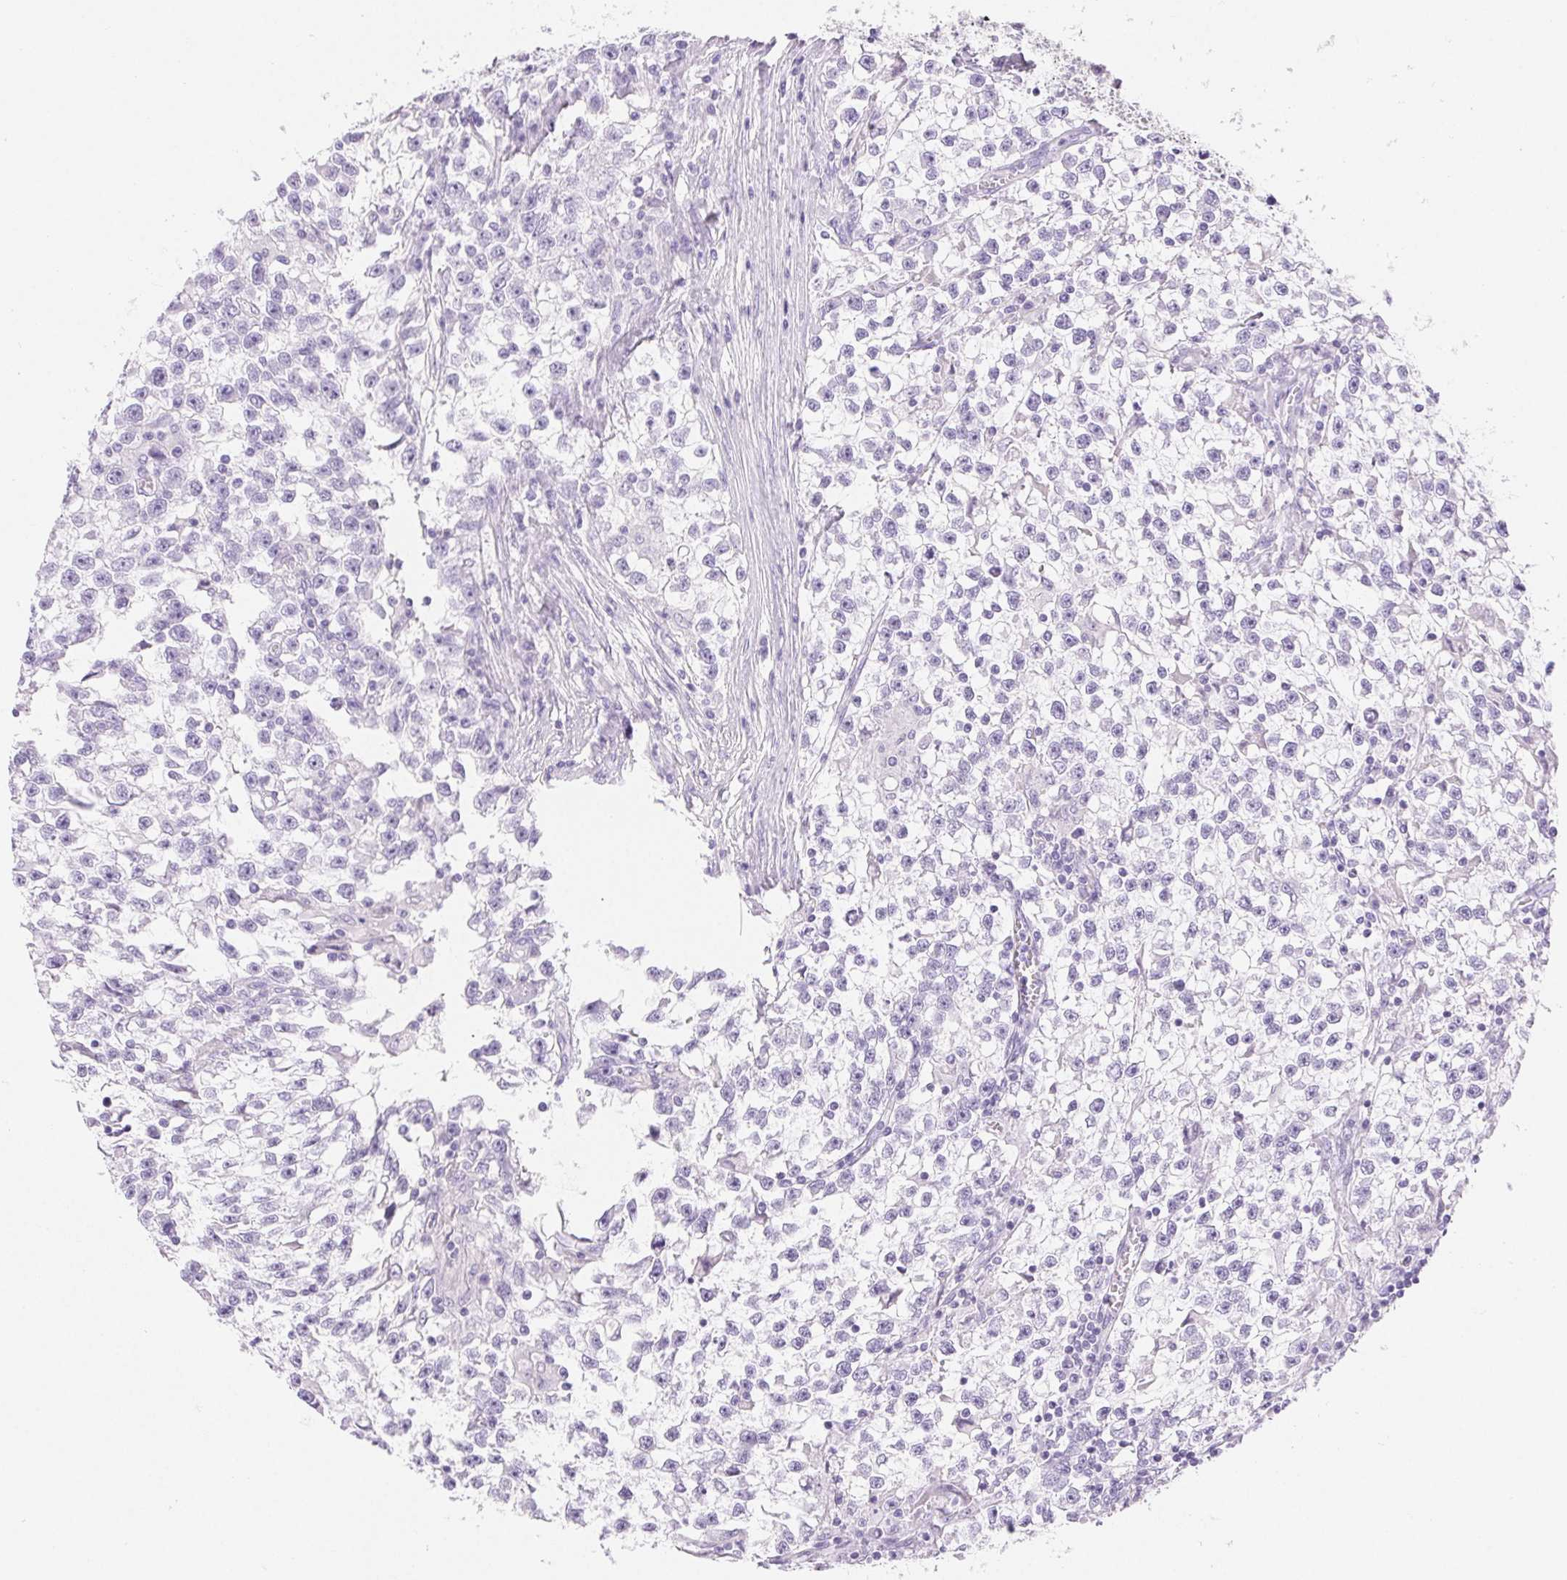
{"staining": {"intensity": "negative", "quantity": "none", "location": "none"}, "tissue": "testis cancer", "cell_type": "Tumor cells", "image_type": "cancer", "snomed": [{"axis": "morphology", "description": "Seminoma, NOS"}, {"axis": "topography", "description": "Testis"}], "caption": "IHC of seminoma (testis) exhibits no staining in tumor cells. (Immunohistochemistry (ihc), brightfield microscopy, high magnification).", "gene": "CLDN16", "patient": {"sex": "male", "age": 31}}